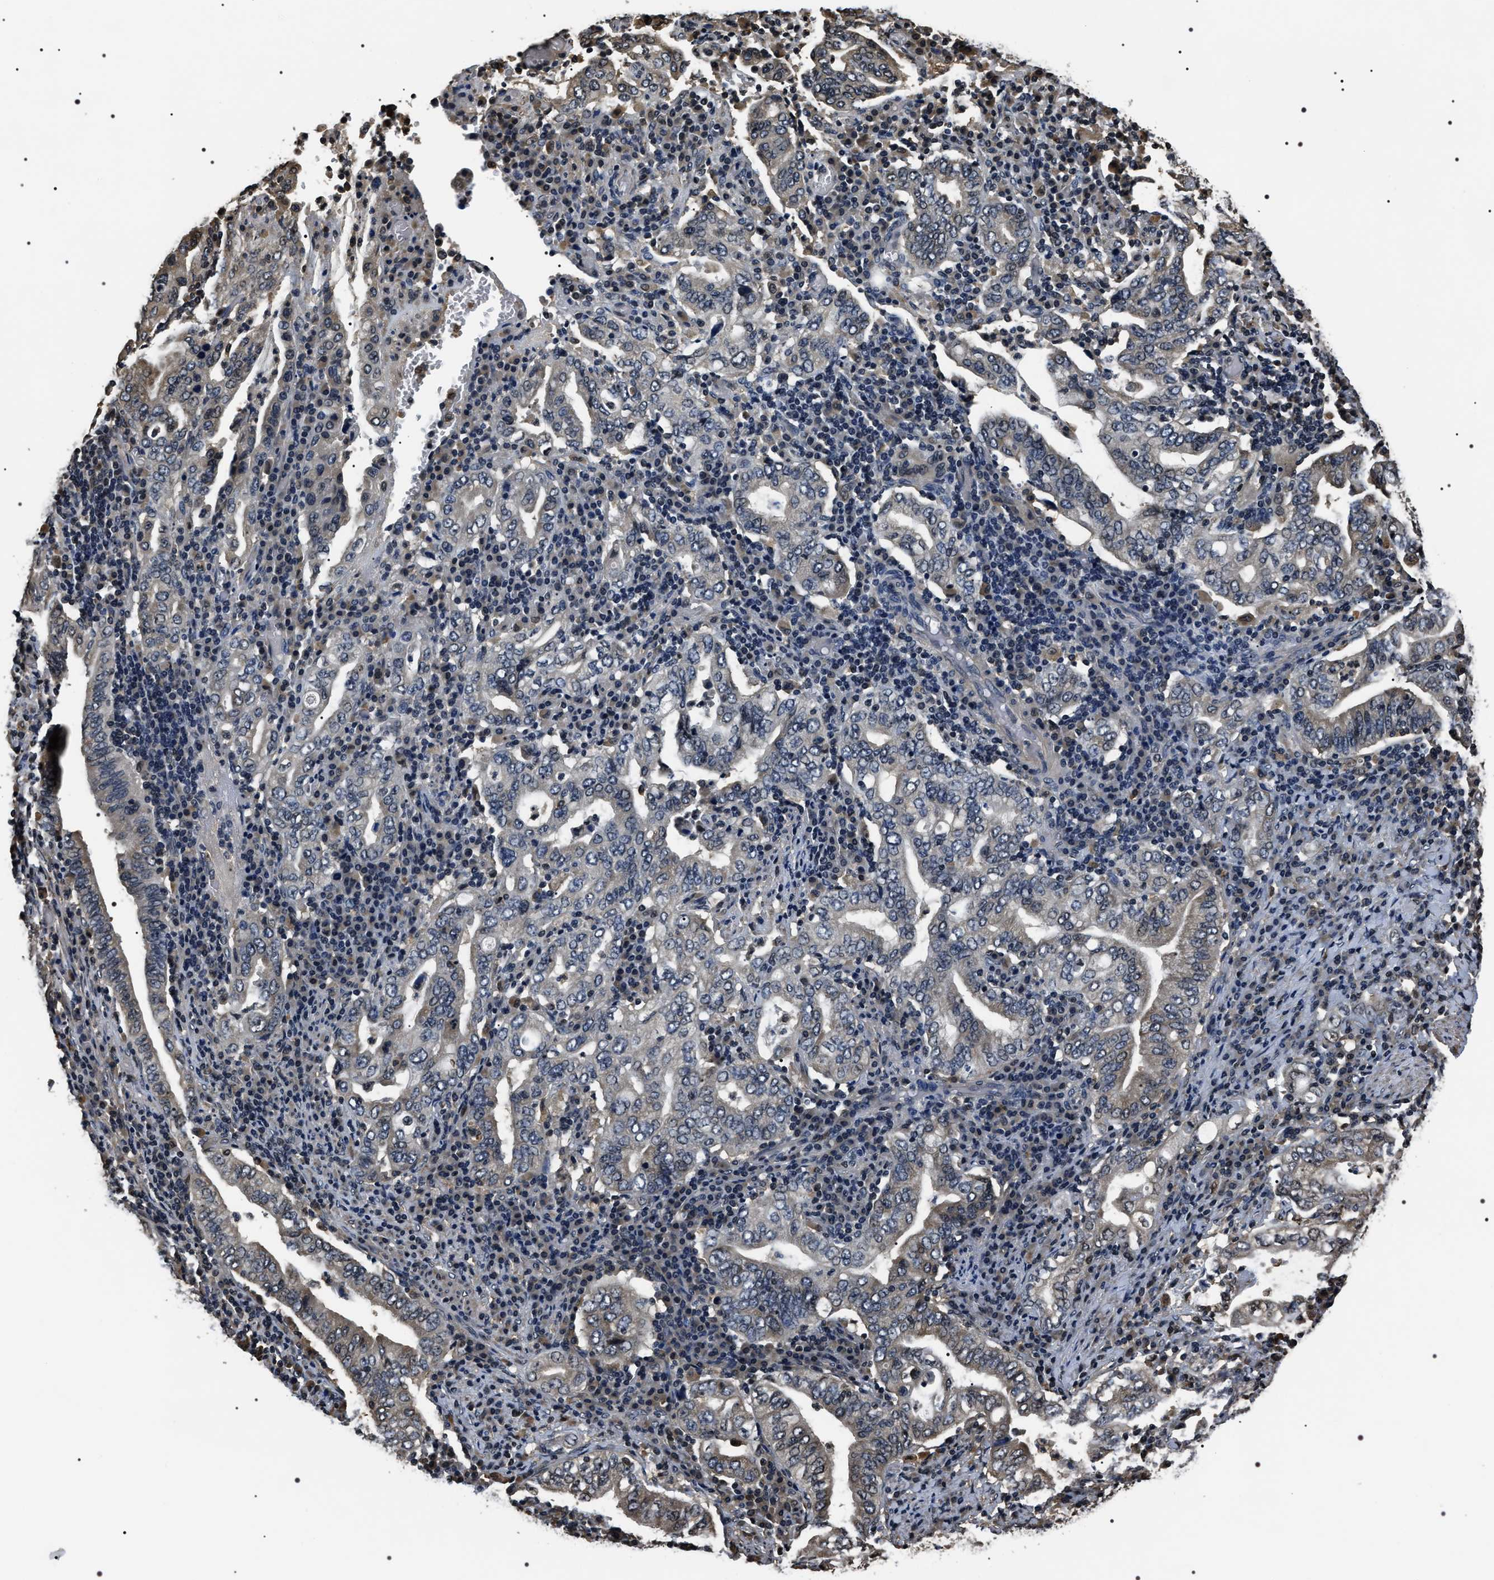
{"staining": {"intensity": "weak", "quantity": "<25%", "location": "cytoplasmic/membranous"}, "tissue": "stomach cancer", "cell_type": "Tumor cells", "image_type": "cancer", "snomed": [{"axis": "morphology", "description": "Normal tissue, NOS"}, {"axis": "morphology", "description": "Adenocarcinoma, NOS"}, {"axis": "topography", "description": "Esophagus"}, {"axis": "topography", "description": "Stomach, upper"}, {"axis": "topography", "description": "Peripheral nerve tissue"}], "caption": "Immunohistochemical staining of adenocarcinoma (stomach) exhibits no significant positivity in tumor cells. (DAB IHC, high magnification).", "gene": "ARHGAP22", "patient": {"sex": "male", "age": 62}}